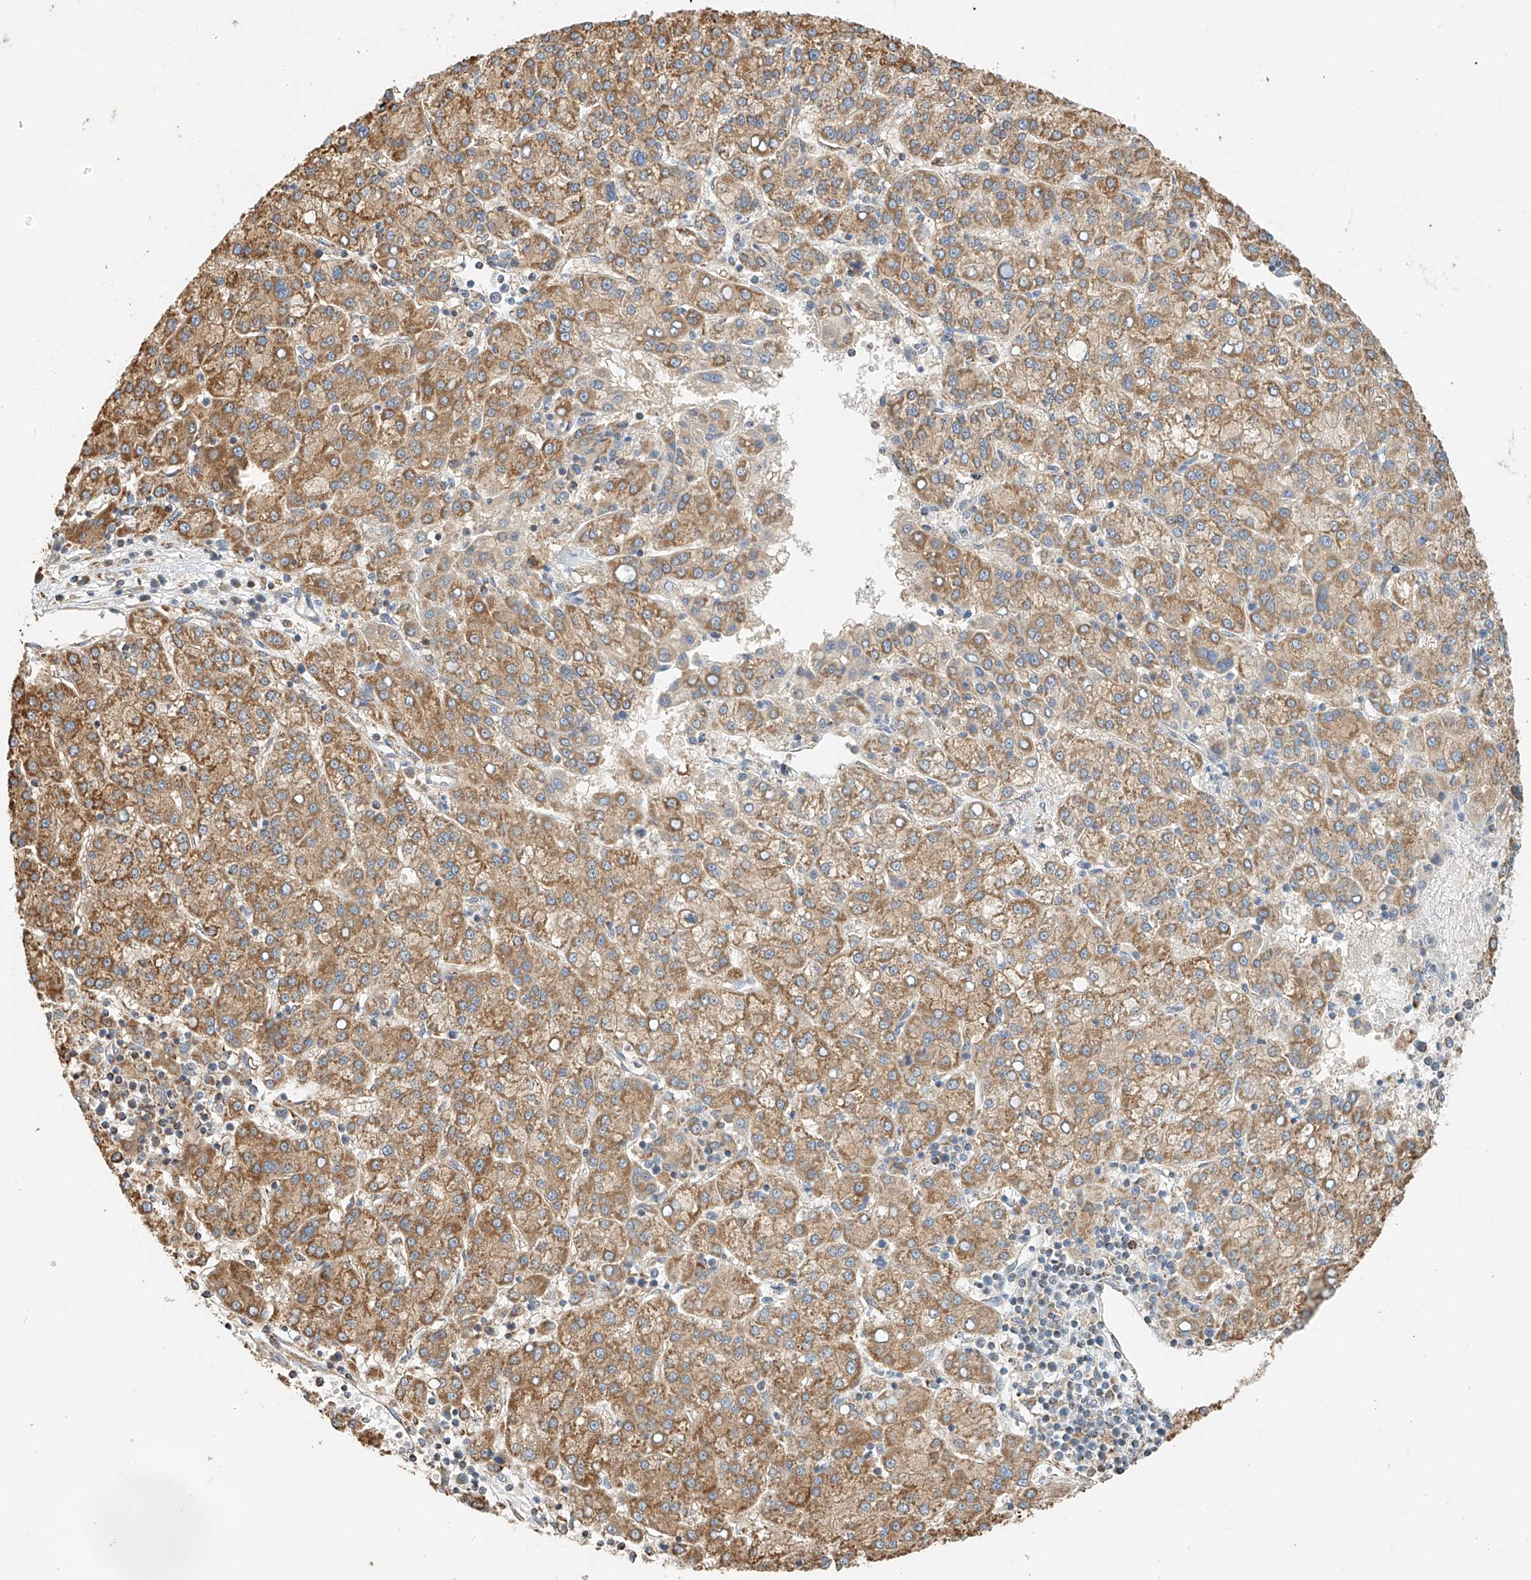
{"staining": {"intensity": "moderate", "quantity": ">75%", "location": "cytoplasmic/membranous"}, "tissue": "liver cancer", "cell_type": "Tumor cells", "image_type": "cancer", "snomed": [{"axis": "morphology", "description": "Carcinoma, Hepatocellular, NOS"}, {"axis": "topography", "description": "Liver"}], "caption": "IHC of hepatocellular carcinoma (liver) reveals medium levels of moderate cytoplasmic/membranous positivity in approximately >75% of tumor cells.", "gene": "YIPF7", "patient": {"sex": "female", "age": 58}}